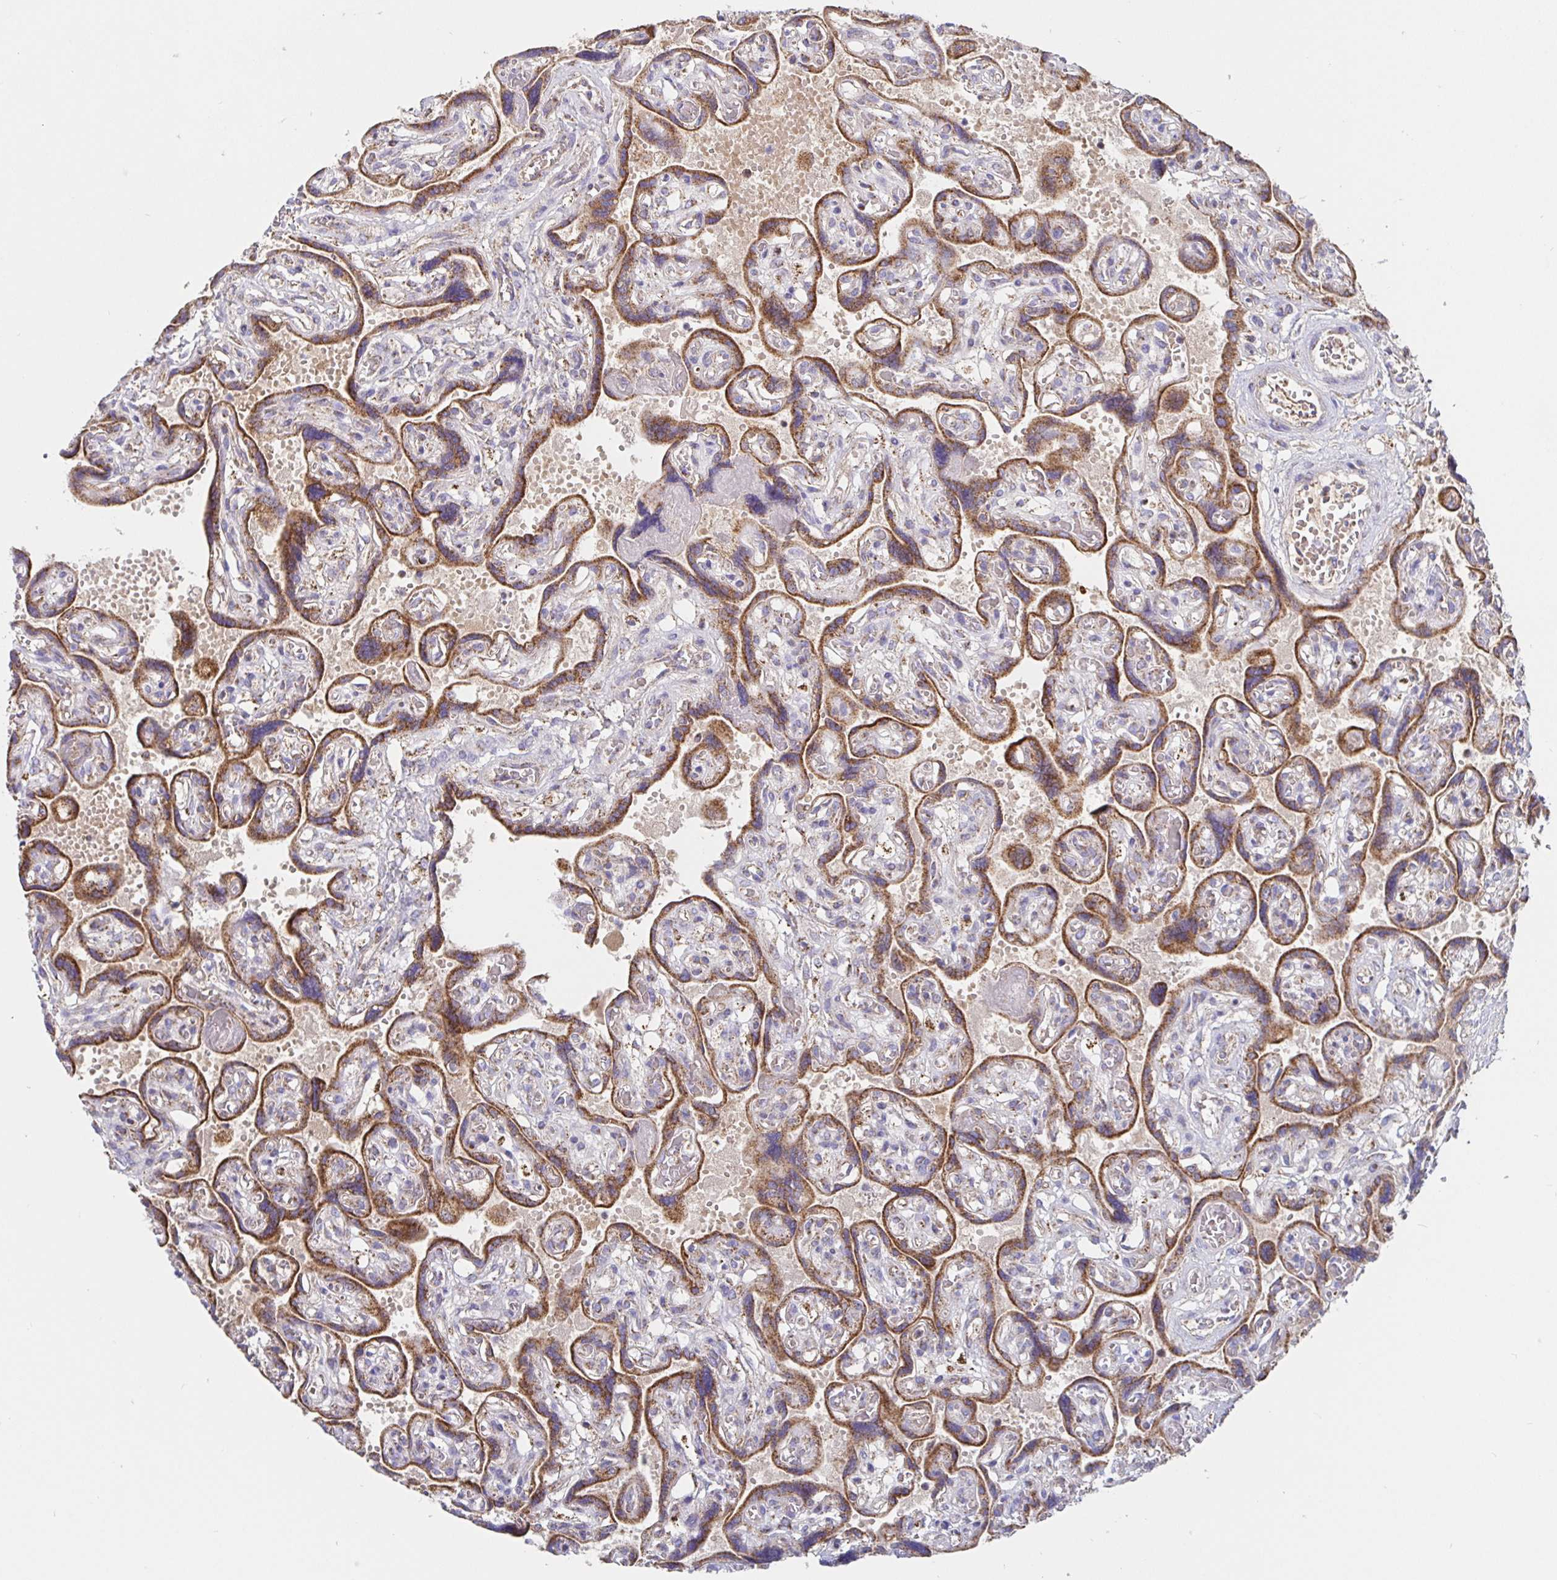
{"staining": {"intensity": "moderate", "quantity": ">75%", "location": "cytoplasmic/membranous"}, "tissue": "placenta", "cell_type": "Decidual cells", "image_type": "normal", "snomed": [{"axis": "morphology", "description": "Normal tissue, NOS"}, {"axis": "topography", "description": "Placenta"}], "caption": "Immunohistochemical staining of unremarkable human placenta shows medium levels of moderate cytoplasmic/membranous positivity in approximately >75% of decidual cells.", "gene": "PRDX3", "patient": {"sex": "female", "age": 32}}